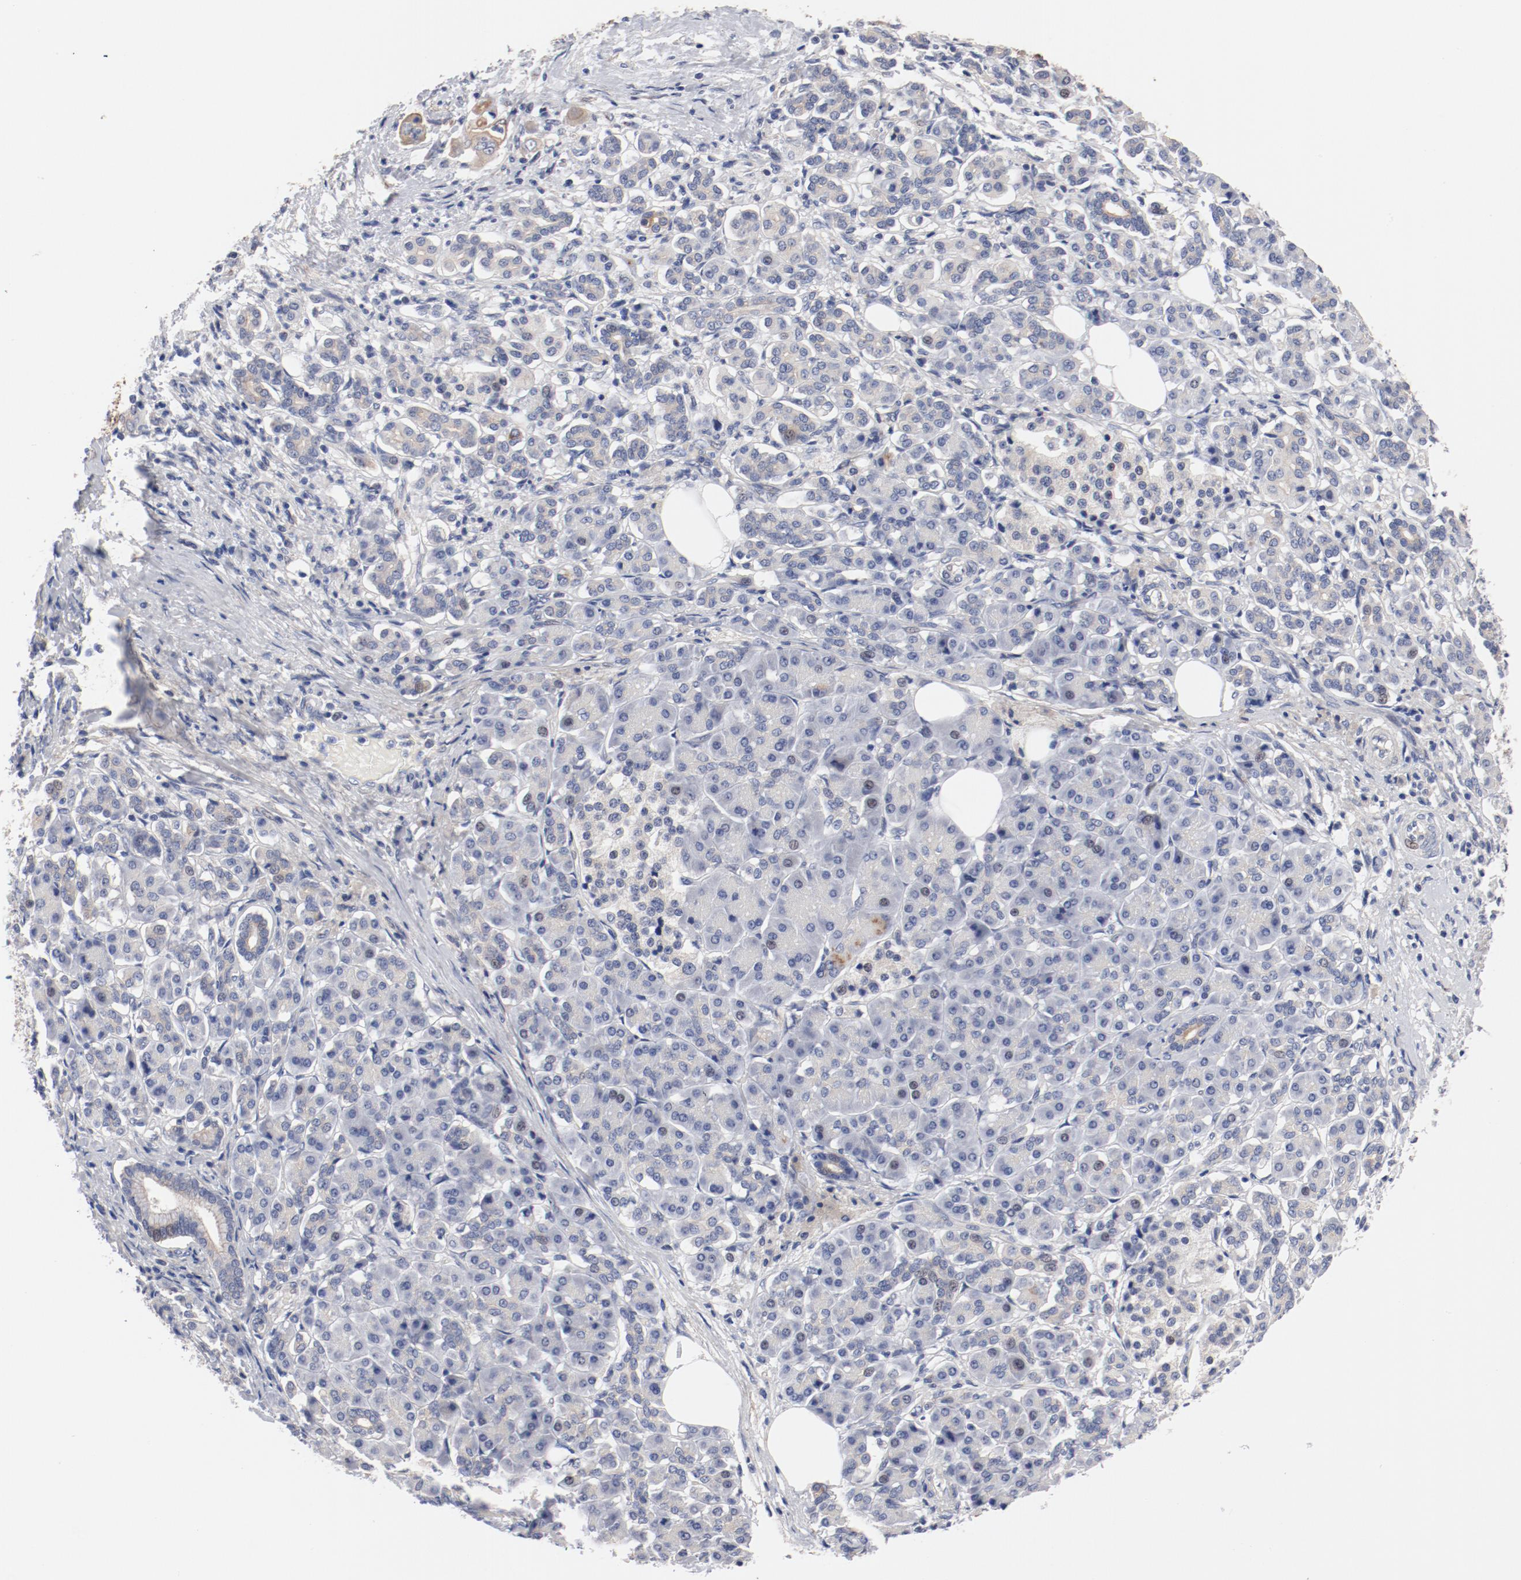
{"staining": {"intensity": "weak", "quantity": ">75%", "location": "cytoplasmic/membranous"}, "tissue": "pancreatic cancer", "cell_type": "Tumor cells", "image_type": "cancer", "snomed": [{"axis": "morphology", "description": "Adenocarcinoma, NOS"}, {"axis": "topography", "description": "Pancreas"}], "caption": "Human pancreatic cancer (adenocarcinoma) stained for a protein (brown) reveals weak cytoplasmic/membranous positive expression in about >75% of tumor cells.", "gene": "GPR143", "patient": {"sex": "male", "age": 62}}